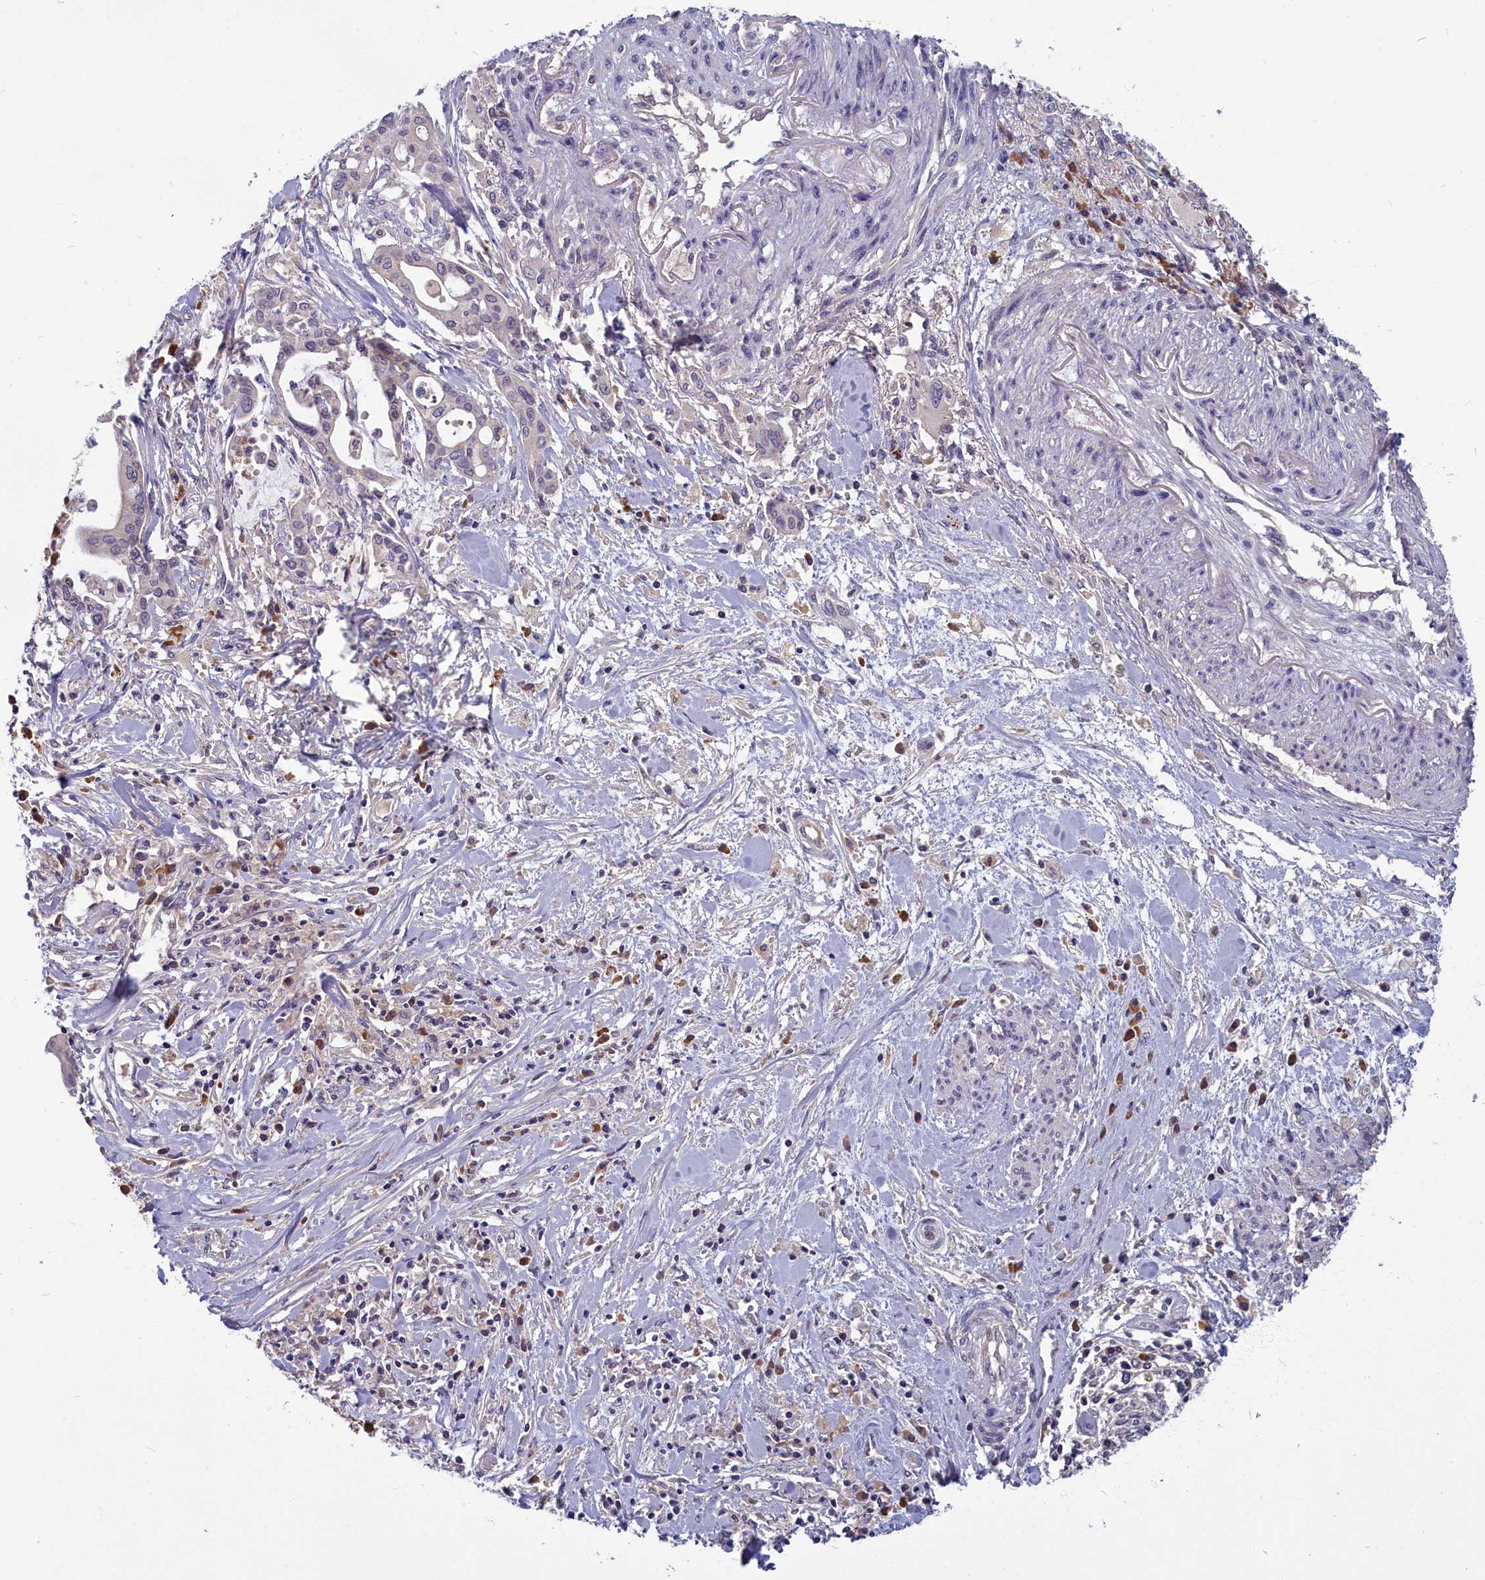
{"staining": {"intensity": "negative", "quantity": "none", "location": "none"}, "tissue": "pancreatic cancer", "cell_type": "Tumor cells", "image_type": "cancer", "snomed": [{"axis": "morphology", "description": "Adenocarcinoma, NOS"}, {"axis": "topography", "description": "Pancreas"}], "caption": "This is an immunohistochemistry (IHC) photomicrograph of pancreatic adenocarcinoma. There is no expression in tumor cells.", "gene": "SV2C", "patient": {"sex": "male", "age": 46}}